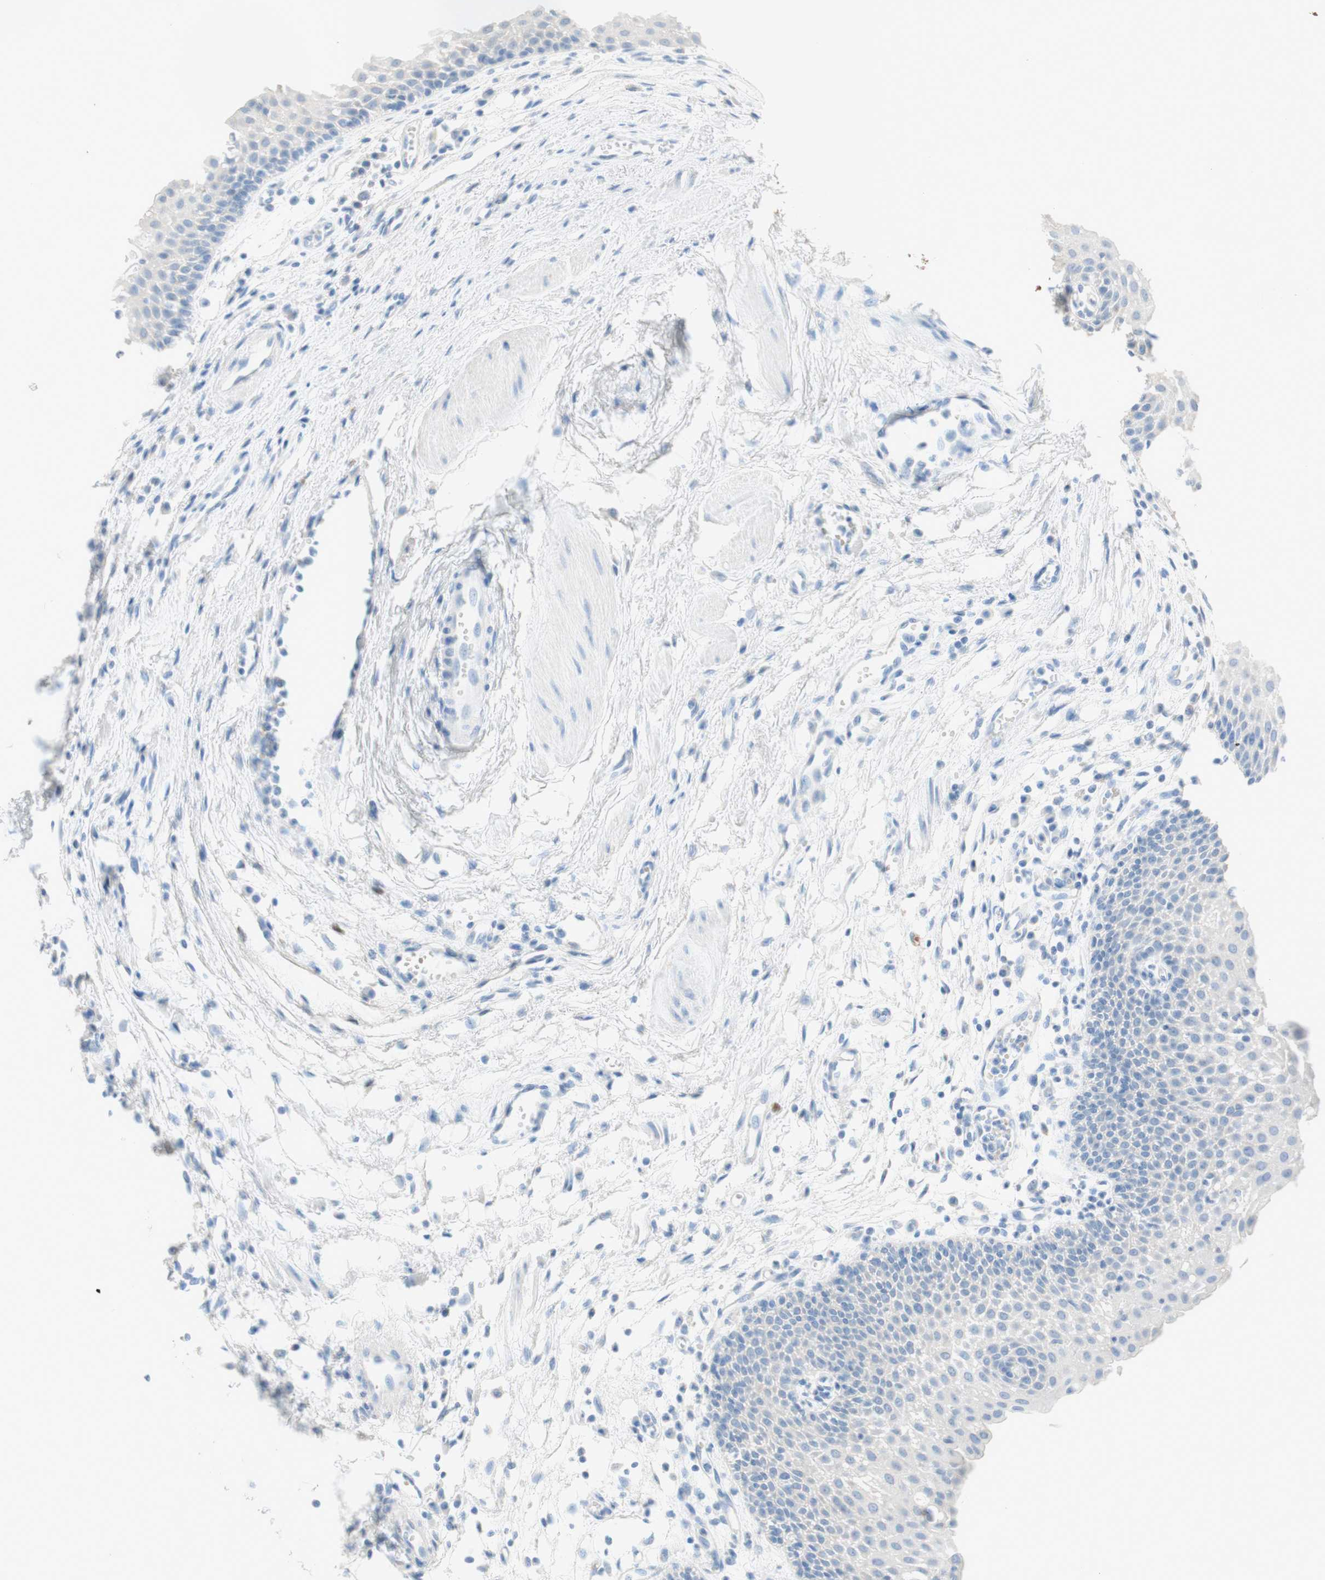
{"staining": {"intensity": "negative", "quantity": "none", "location": "none"}, "tissue": "urothelial cancer", "cell_type": "Tumor cells", "image_type": "cancer", "snomed": [{"axis": "morphology", "description": "Urothelial carcinoma, High grade"}, {"axis": "topography", "description": "Urinary bladder"}], "caption": "This is an immunohistochemistry (IHC) histopathology image of human high-grade urothelial carcinoma. There is no positivity in tumor cells.", "gene": "POLR2J3", "patient": {"sex": "female", "age": 85}}